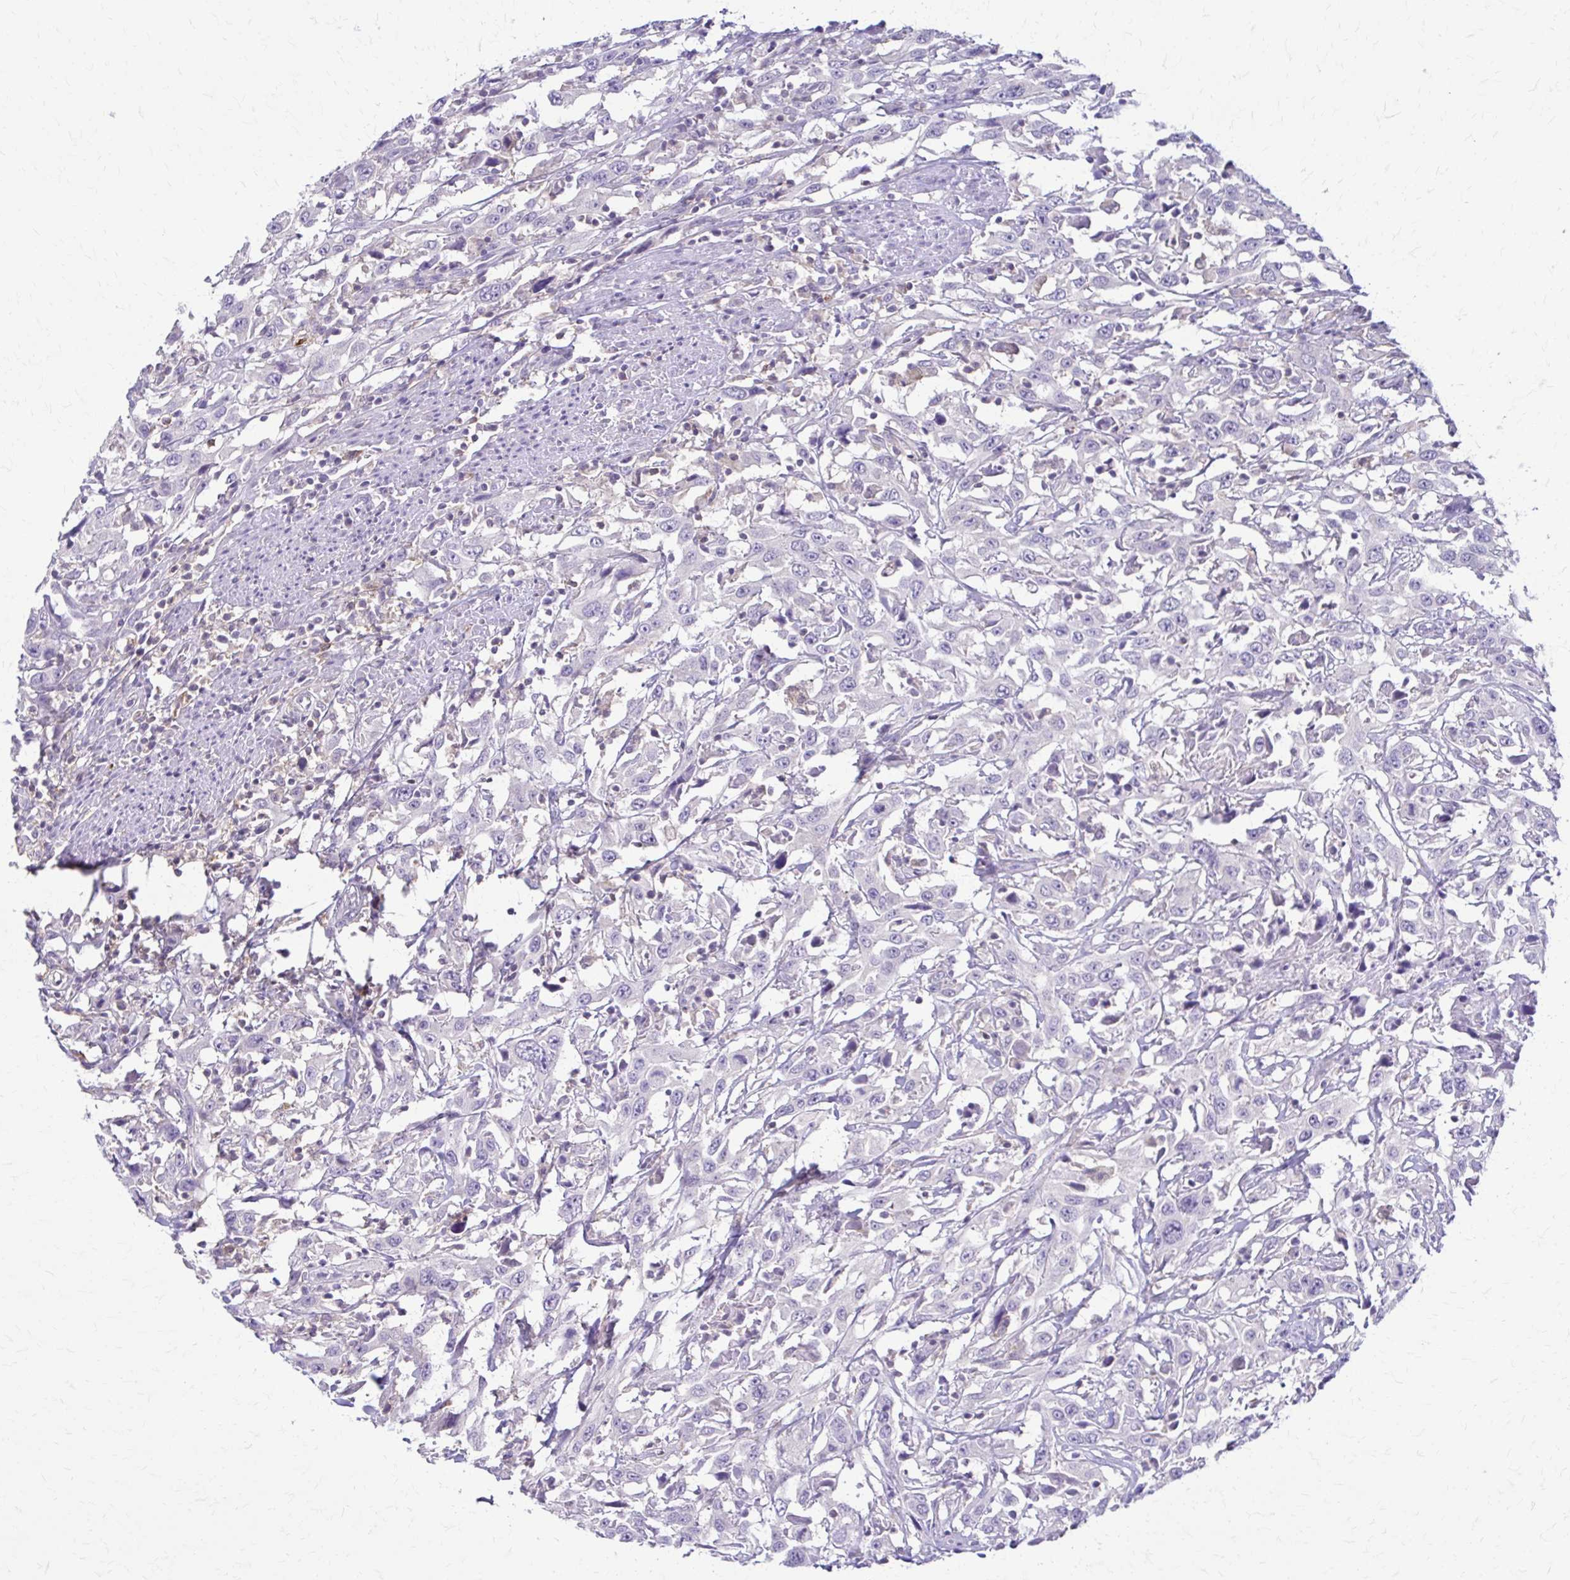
{"staining": {"intensity": "negative", "quantity": "none", "location": "none"}, "tissue": "urothelial cancer", "cell_type": "Tumor cells", "image_type": "cancer", "snomed": [{"axis": "morphology", "description": "Urothelial carcinoma, High grade"}, {"axis": "topography", "description": "Urinary bladder"}], "caption": "Tumor cells show no significant expression in urothelial cancer.", "gene": "PIK3AP1", "patient": {"sex": "male", "age": 61}}